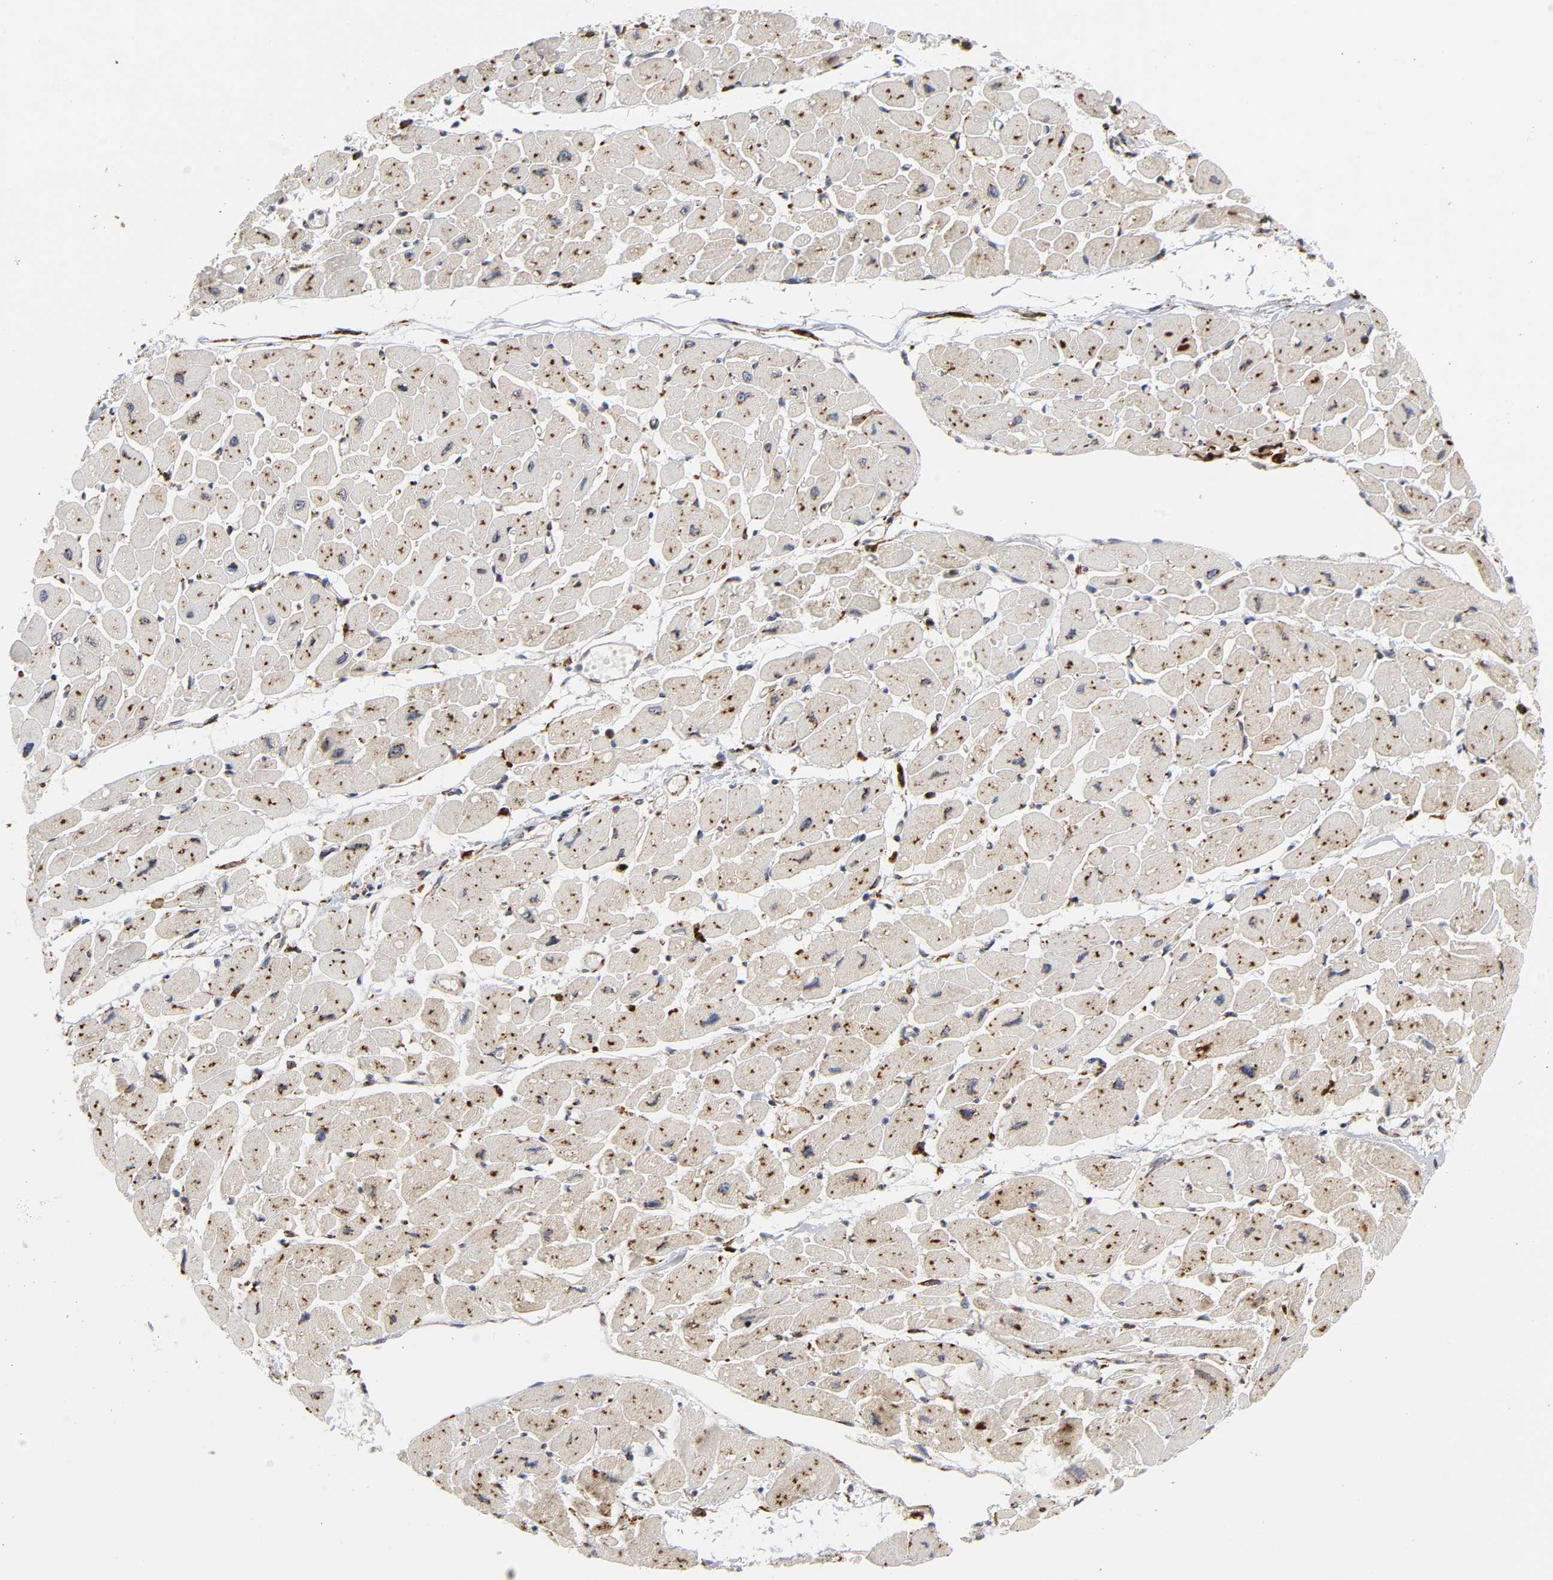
{"staining": {"intensity": "moderate", "quantity": ">75%", "location": "cytoplasmic/membranous"}, "tissue": "heart muscle", "cell_type": "Cardiomyocytes", "image_type": "normal", "snomed": [{"axis": "morphology", "description": "Normal tissue, NOS"}, {"axis": "topography", "description": "Heart"}], "caption": "Heart muscle stained with DAB immunohistochemistry reveals medium levels of moderate cytoplasmic/membranous staining in about >75% of cardiomyocytes.", "gene": "PSAP", "patient": {"sex": "female", "age": 54}}